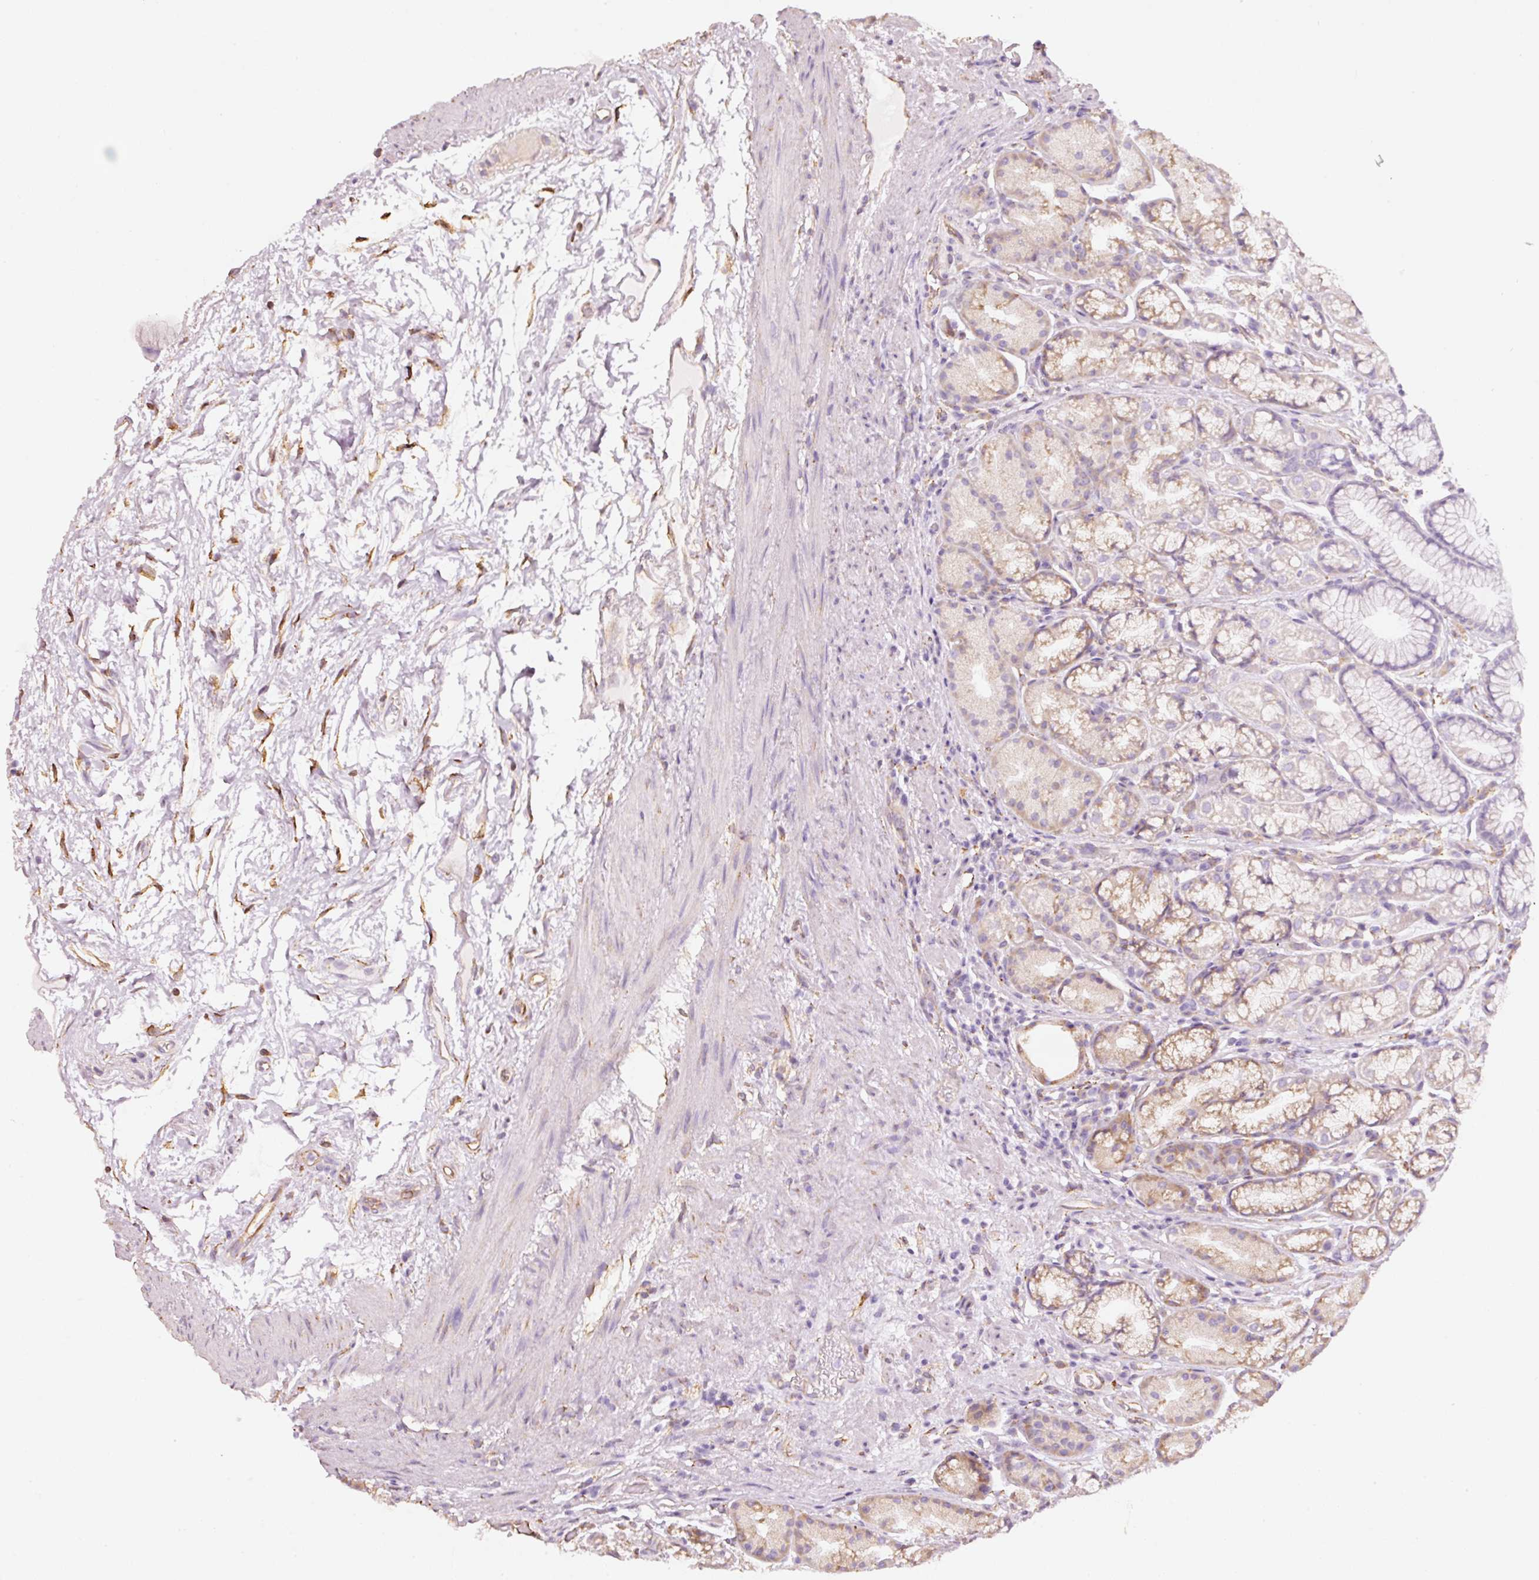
{"staining": {"intensity": "moderate", "quantity": "<25%", "location": "cytoplasmic/membranous"}, "tissue": "stomach", "cell_type": "Glandular cells", "image_type": "normal", "snomed": [{"axis": "morphology", "description": "Normal tissue, NOS"}, {"axis": "topography", "description": "Stomach, lower"}], "caption": "The immunohistochemical stain shows moderate cytoplasmic/membranous staining in glandular cells of benign stomach. Using DAB (brown) and hematoxylin (blue) stains, captured at high magnification using brightfield microscopy.", "gene": "GCG", "patient": {"sex": "male", "age": 67}}